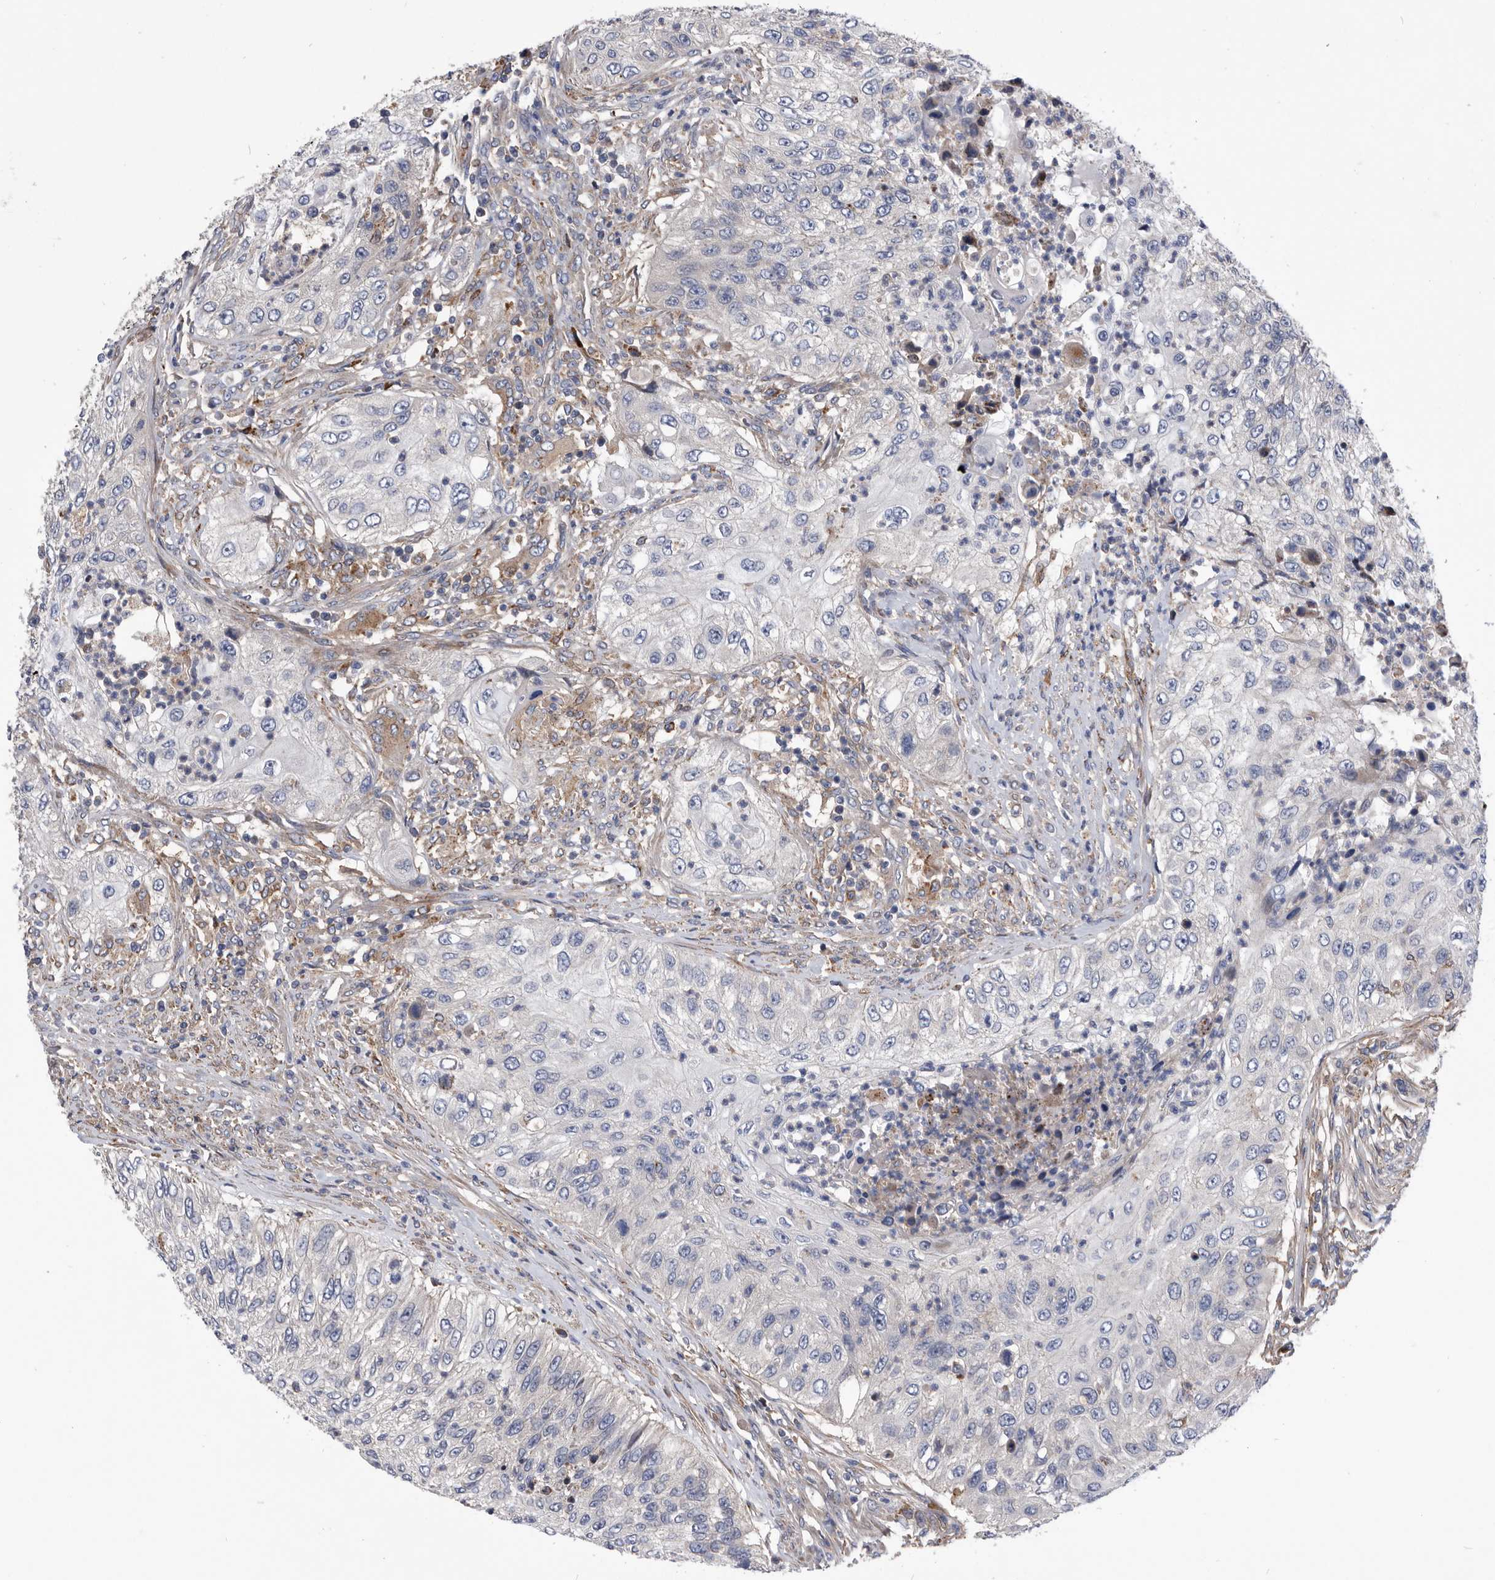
{"staining": {"intensity": "negative", "quantity": "none", "location": "none"}, "tissue": "urothelial cancer", "cell_type": "Tumor cells", "image_type": "cancer", "snomed": [{"axis": "morphology", "description": "Urothelial carcinoma, High grade"}, {"axis": "topography", "description": "Urinary bladder"}], "caption": "Human urothelial carcinoma (high-grade) stained for a protein using IHC displays no positivity in tumor cells.", "gene": "BAIAP3", "patient": {"sex": "female", "age": 60}}